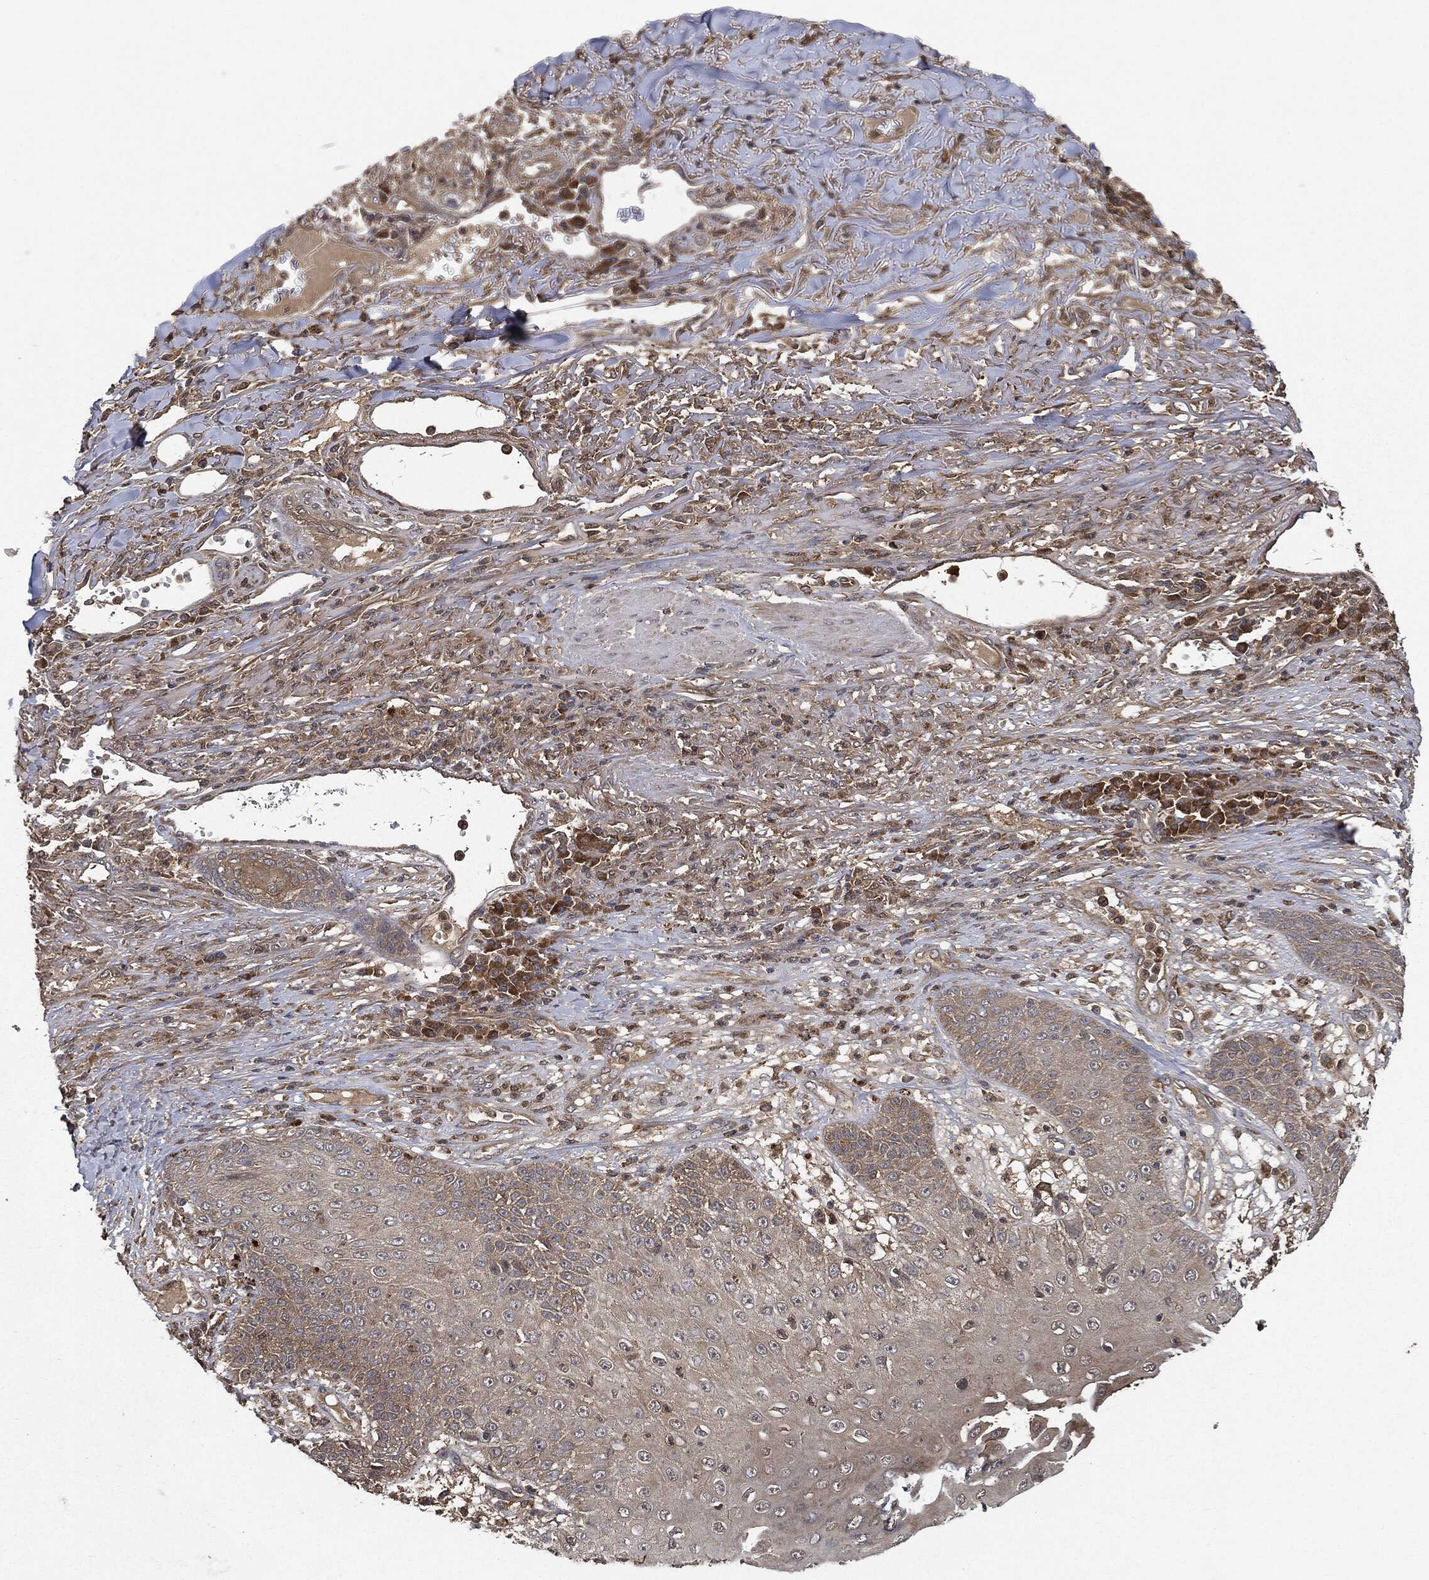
{"staining": {"intensity": "weak", "quantity": "25%-75%", "location": "cytoplasmic/membranous"}, "tissue": "skin cancer", "cell_type": "Tumor cells", "image_type": "cancer", "snomed": [{"axis": "morphology", "description": "Squamous cell carcinoma, NOS"}, {"axis": "topography", "description": "Skin"}], "caption": "Tumor cells reveal low levels of weak cytoplasmic/membranous positivity in about 25%-75% of cells in skin cancer.", "gene": "BRAF", "patient": {"sex": "male", "age": 82}}